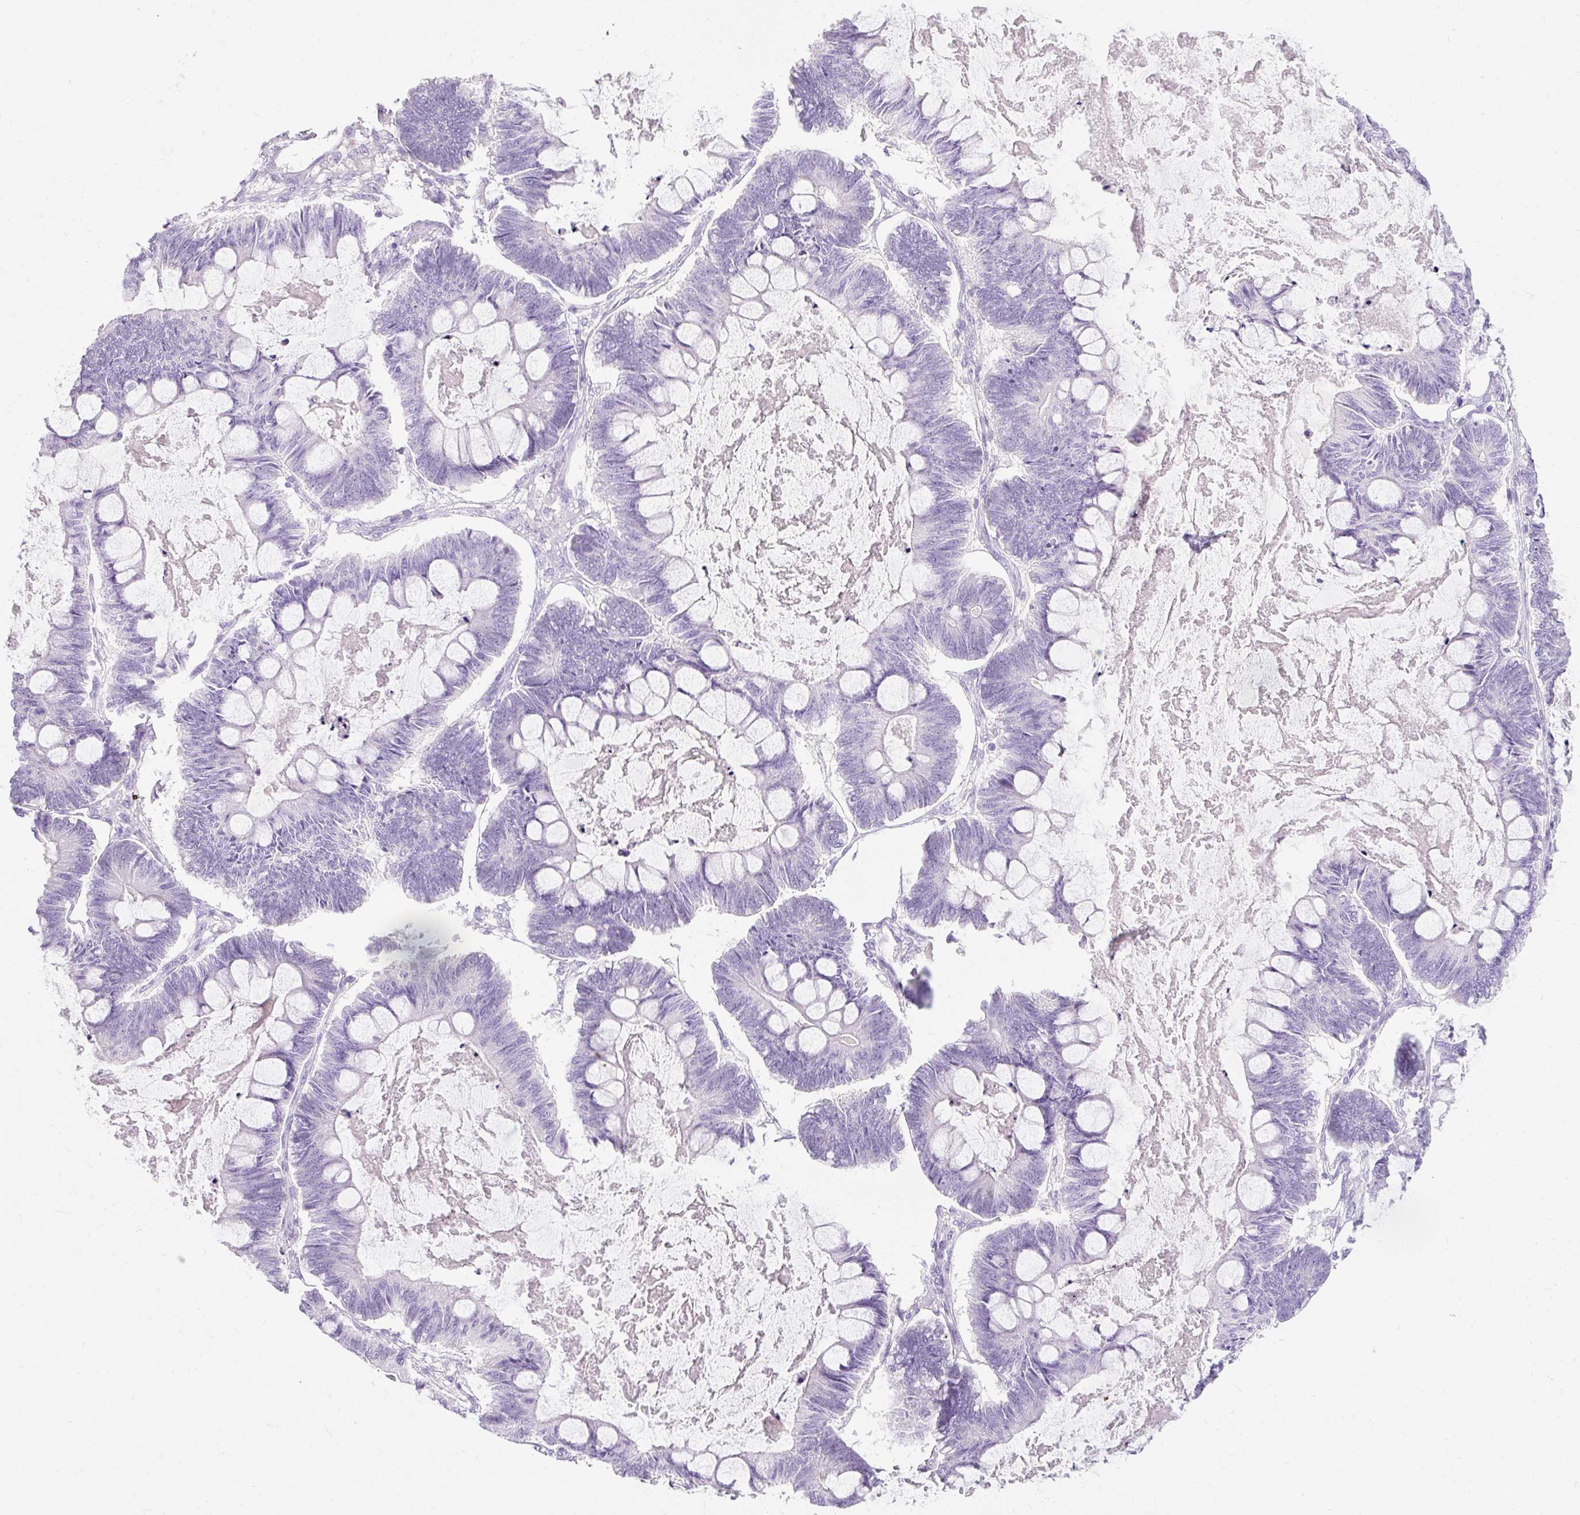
{"staining": {"intensity": "negative", "quantity": "none", "location": "none"}, "tissue": "ovarian cancer", "cell_type": "Tumor cells", "image_type": "cancer", "snomed": [{"axis": "morphology", "description": "Cystadenocarcinoma, mucinous, NOS"}, {"axis": "topography", "description": "Ovary"}], "caption": "IHC photomicrograph of neoplastic tissue: human ovarian cancer stained with DAB shows no significant protein staining in tumor cells.", "gene": "CLDN25", "patient": {"sex": "female", "age": 61}}